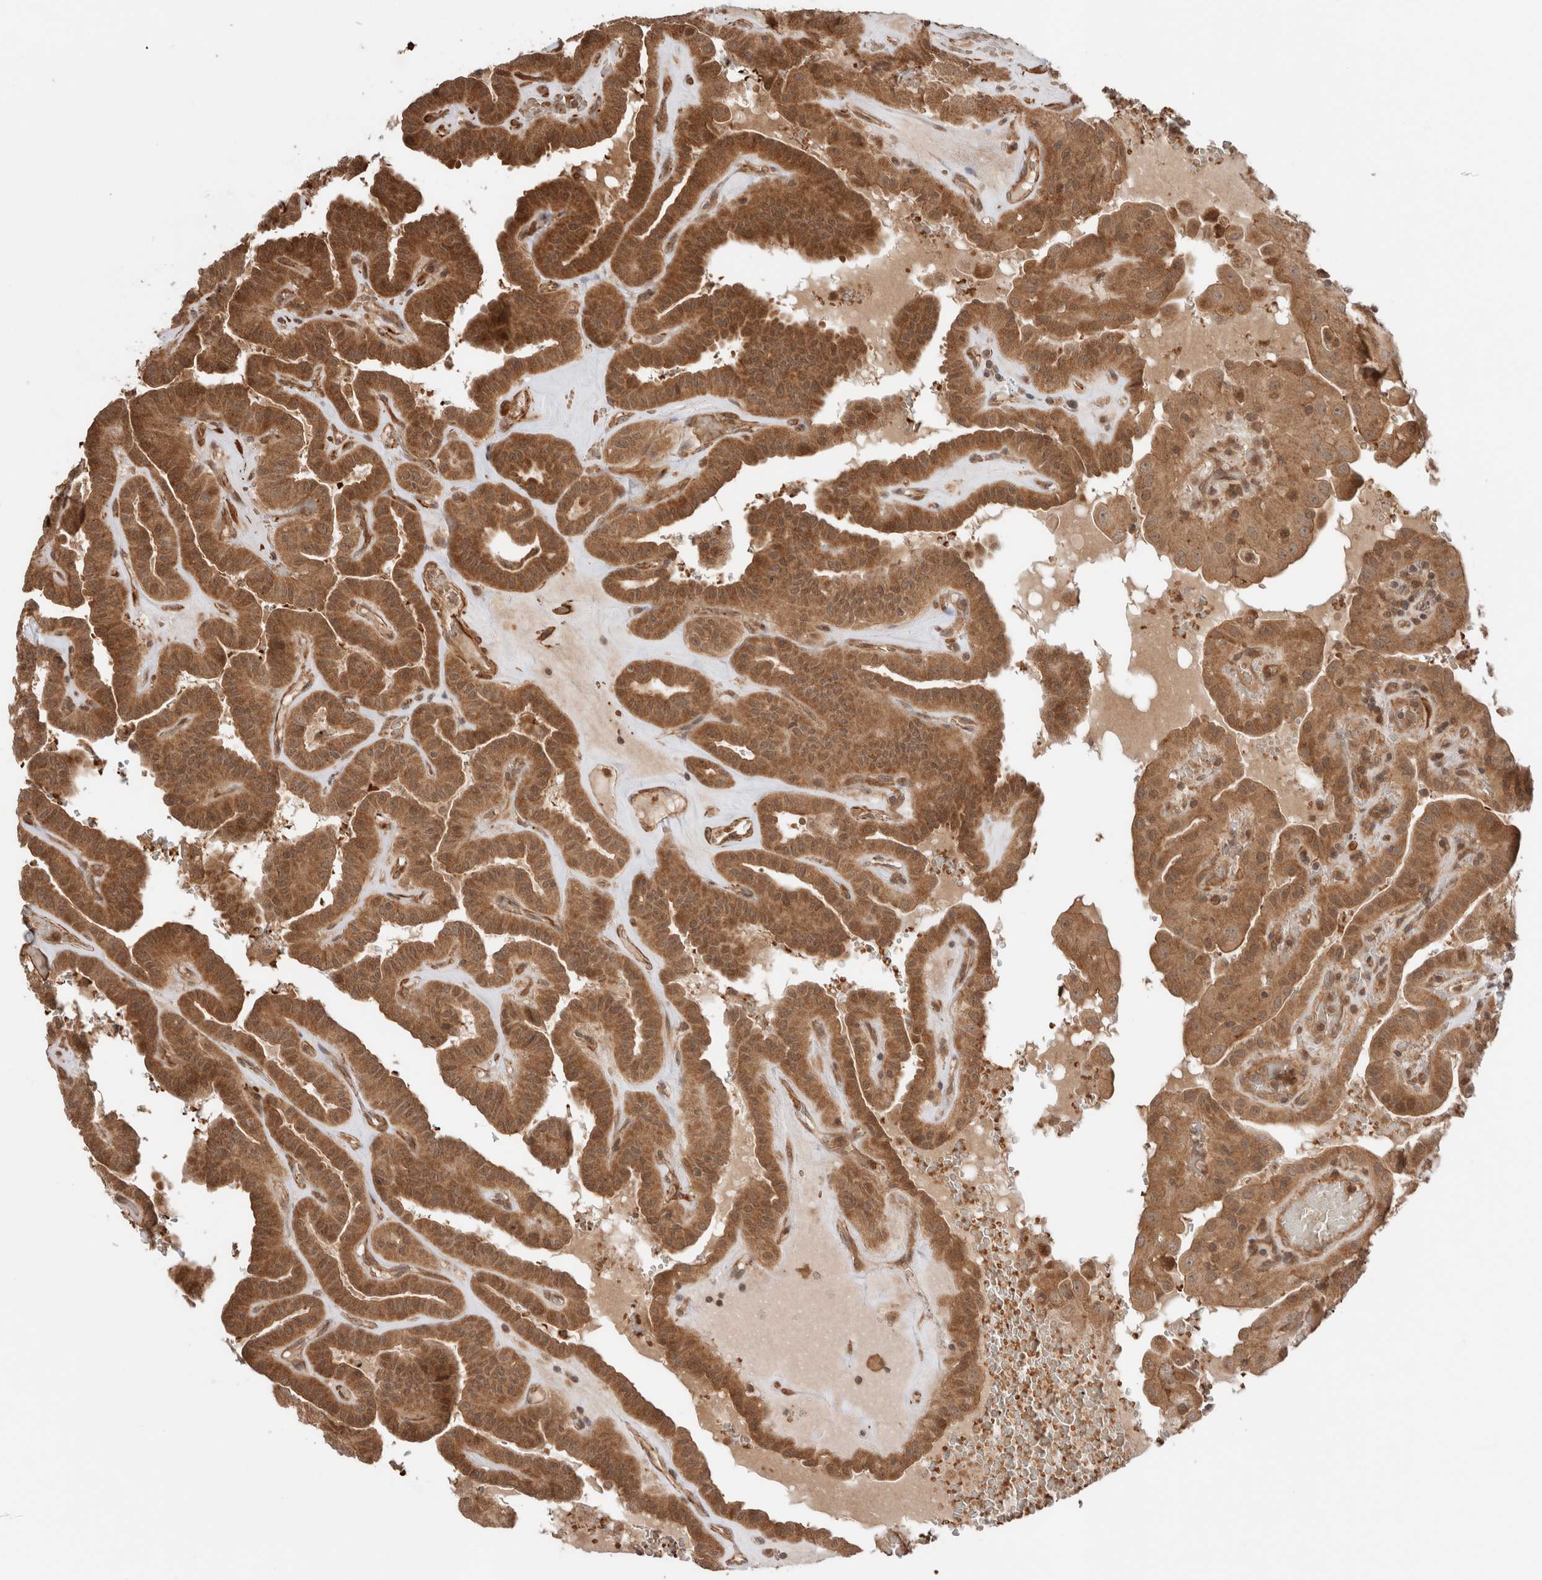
{"staining": {"intensity": "strong", "quantity": ">75%", "location": "cytoplasmic/membranous"}, "tissue": "thyroid cancer", "cell_type": "Tumor cells", "image_type": "cancer", "snomed": [{"axis": "morphology", "description": "Papillary adenocarcinoma, NOS"}, {"axis": "topography", "description": "Thyroid gland"}], "caption": "Immunohistochemical staining of human thyroid papillary adenocarcinoma exhibits high levels of strong cytoplasmic/membranous protein staining in about >75% of tumor cells.", "gene": "ZNF649", "patient": {"sex": "male", "age": 77}}